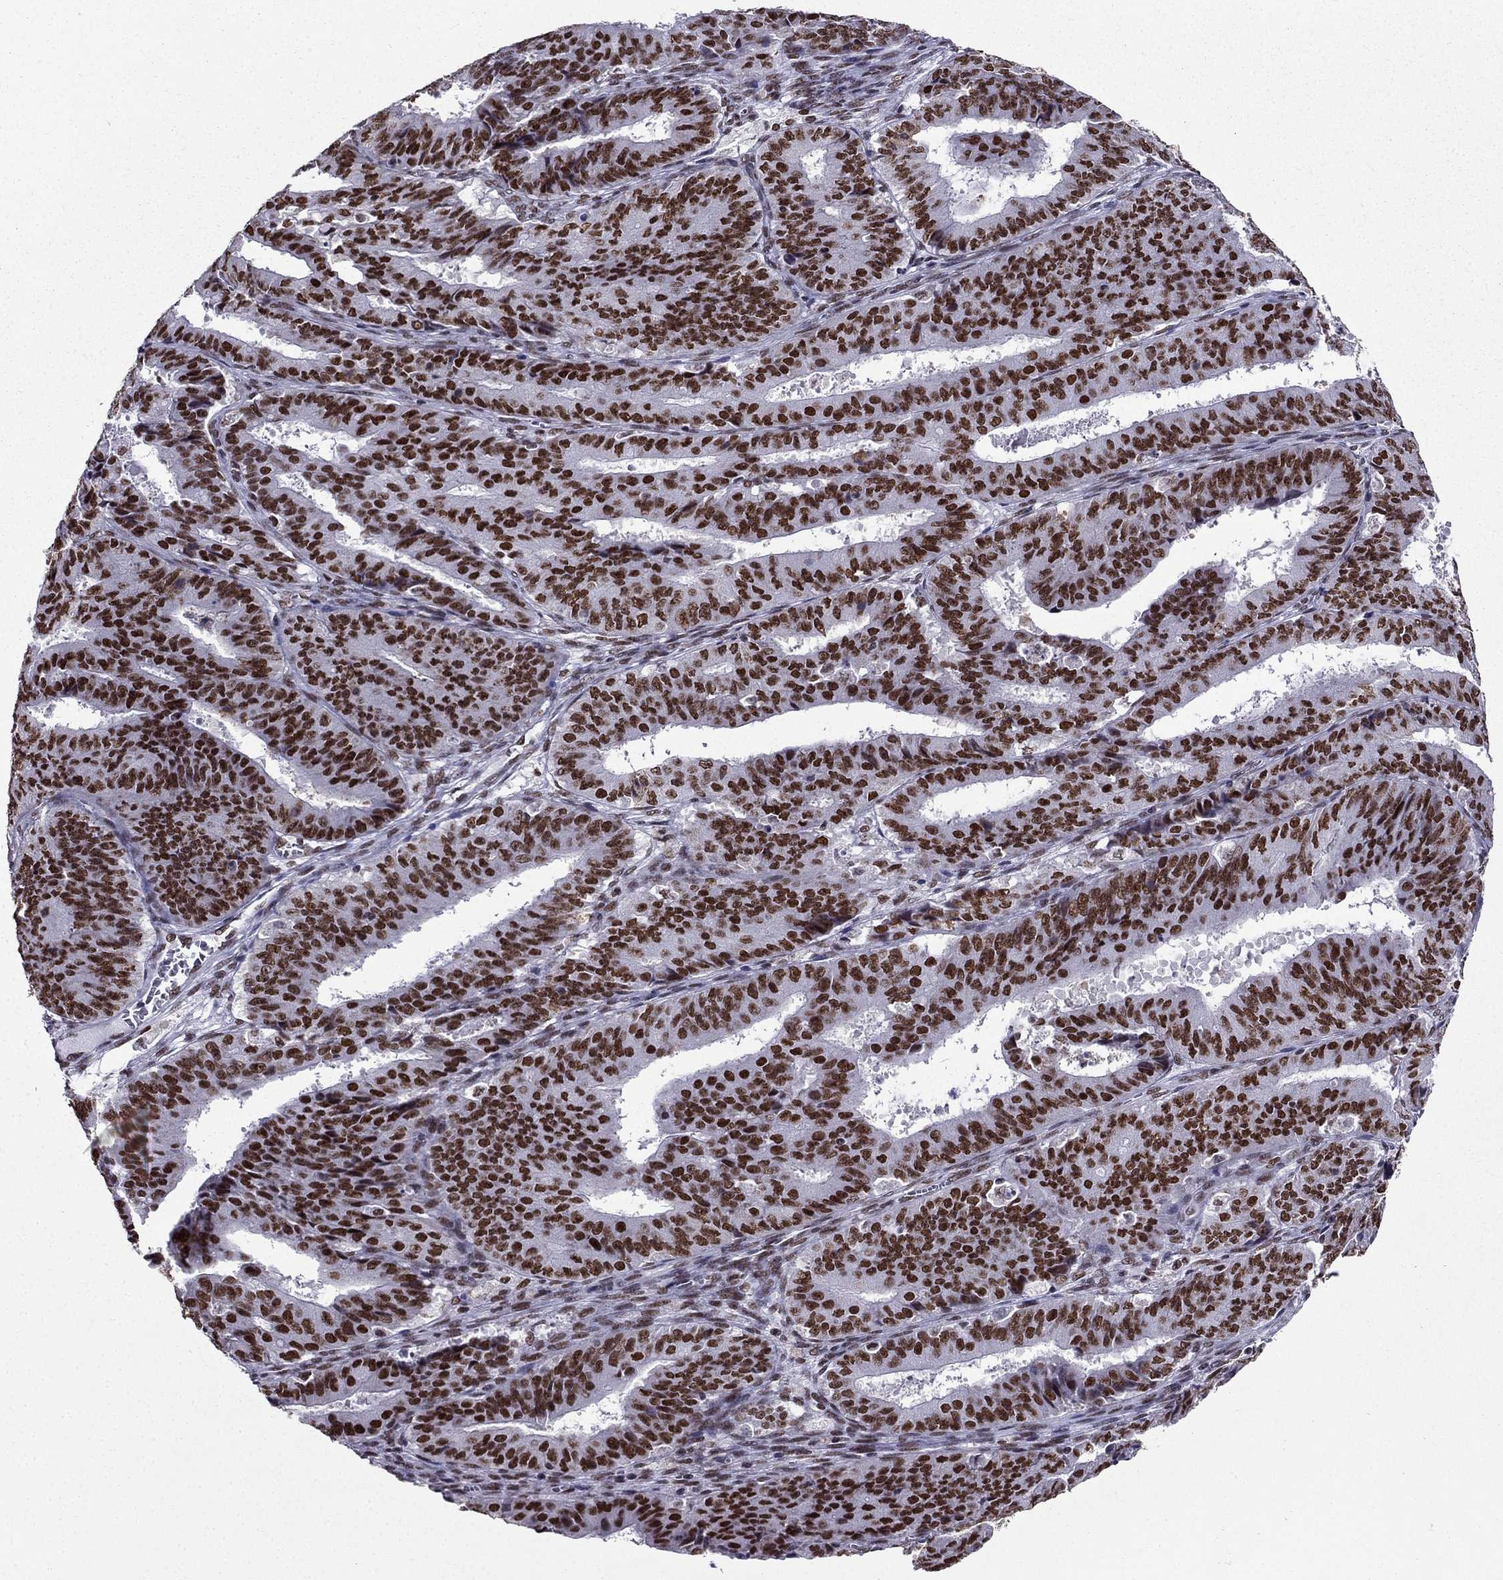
{"staining": {"intensity": "strong", "quantity": ">75%", "location": "nuclear"}, "tissue": "ovarian cancer", "cell_type": "Tumor cells", "image_type": "cancer", "snomed": [{"axis": "morphology", "description": "Carcinoma, endometroid"}, {"axis": "topography", "description": "Ovary"}], "caption": "The micrograph demonstrates staining of endometroid carcinoma (ovarian), revealing strong nuclear protein staining (brown color) within tumor cells.", "gene": "ZNF420", "patient": {"sex": "female", "age": 42}}